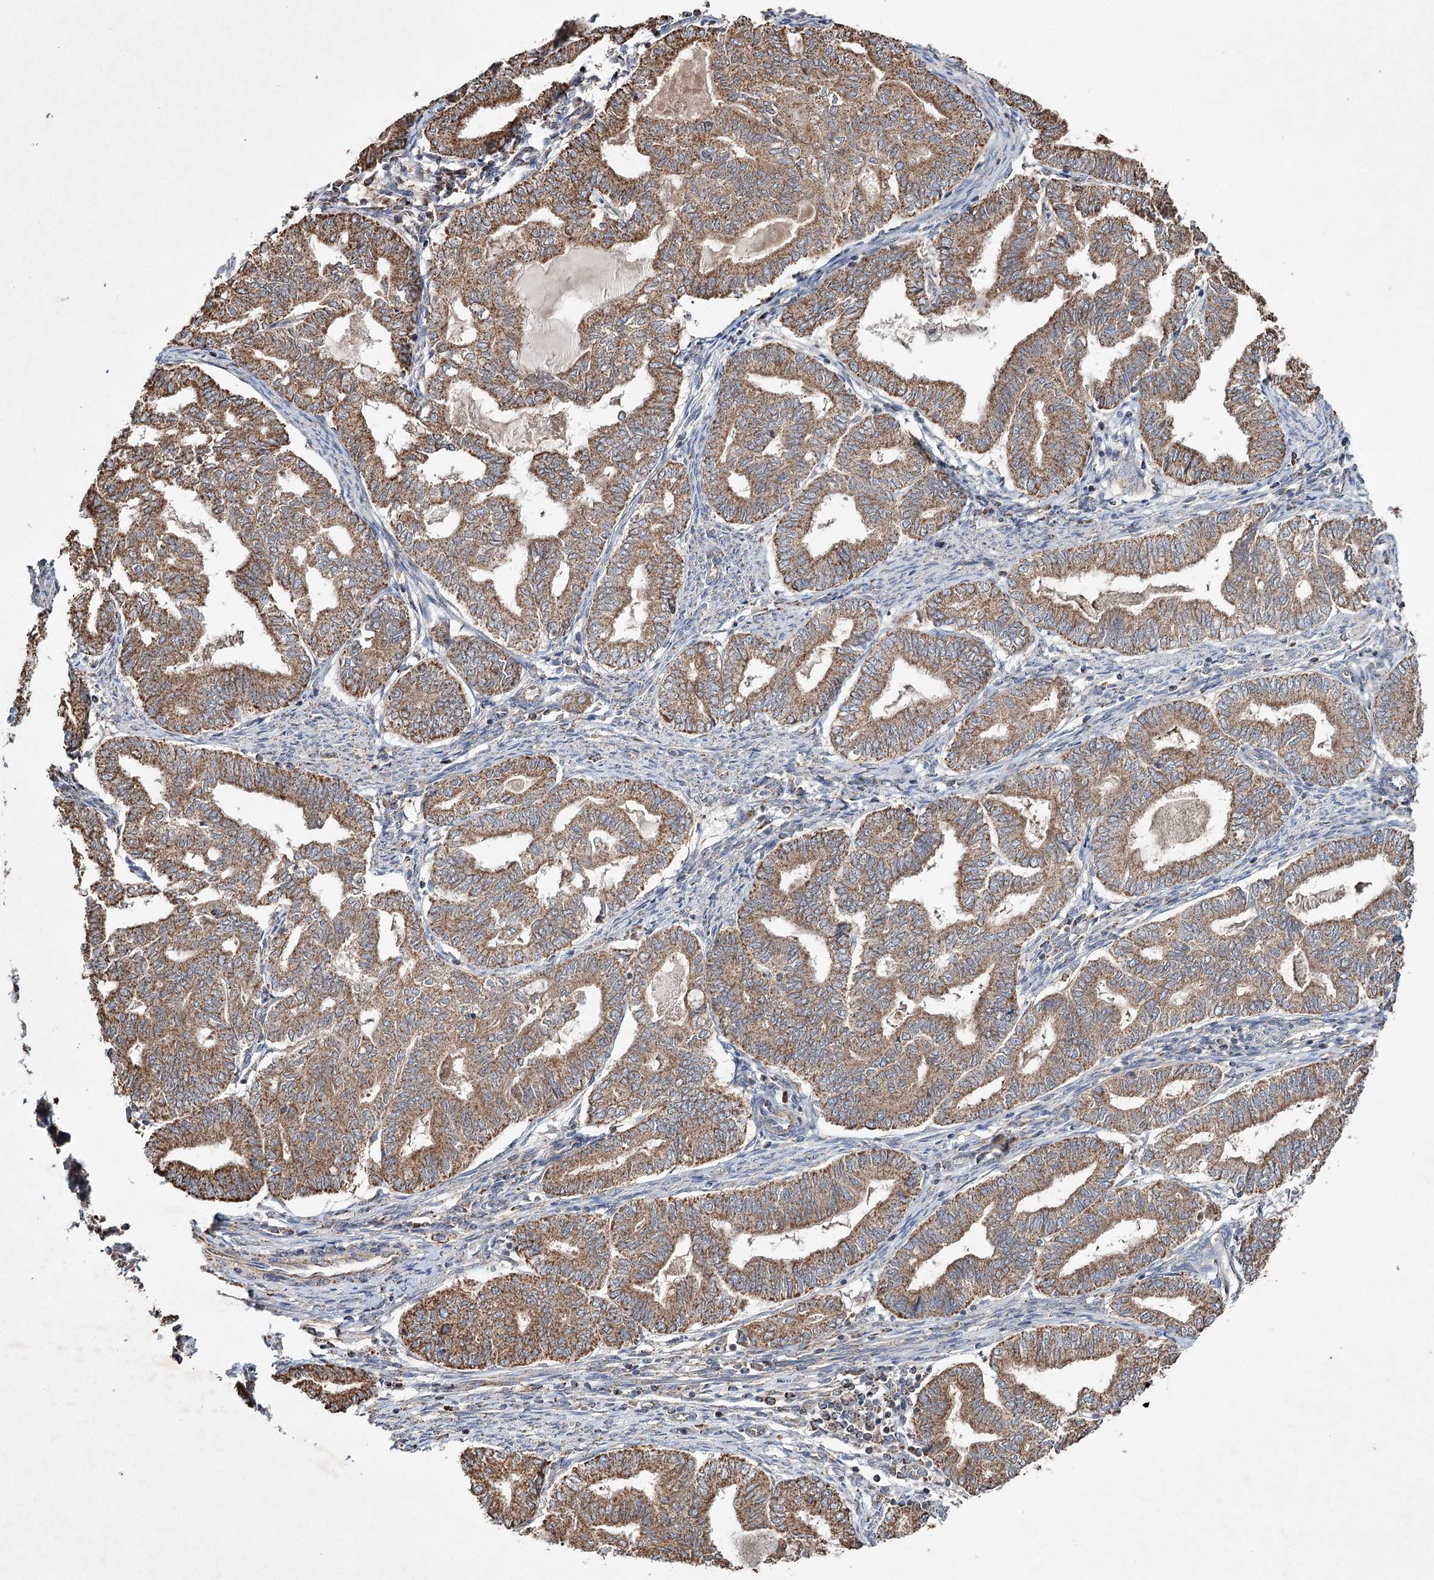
{"staining": {"intensity": "moderate", "quantity": ">75%", "location": "cytoplasmic/membranous"}, "tissue": "endometrial cancer", "cell_type": "Tumor cells", "image_type": "cancer", "snomed": [{"axis": "morphology", "description": "Adenocarcinoma, NOS"}, {"axis": "topography", "description": "Endometrium"}], "caption": "Tumor cells display moderate cytoplasmic/membranous expression in about >75% of cells in endometrial cancer (adenocarcinoma). (DAB (3,3'-diaminobenzidine) = brown stain, brightfield microscopy at high magnification).", "gene": "PIK3CB", "patient": {"sex": "female", "age": 79}}